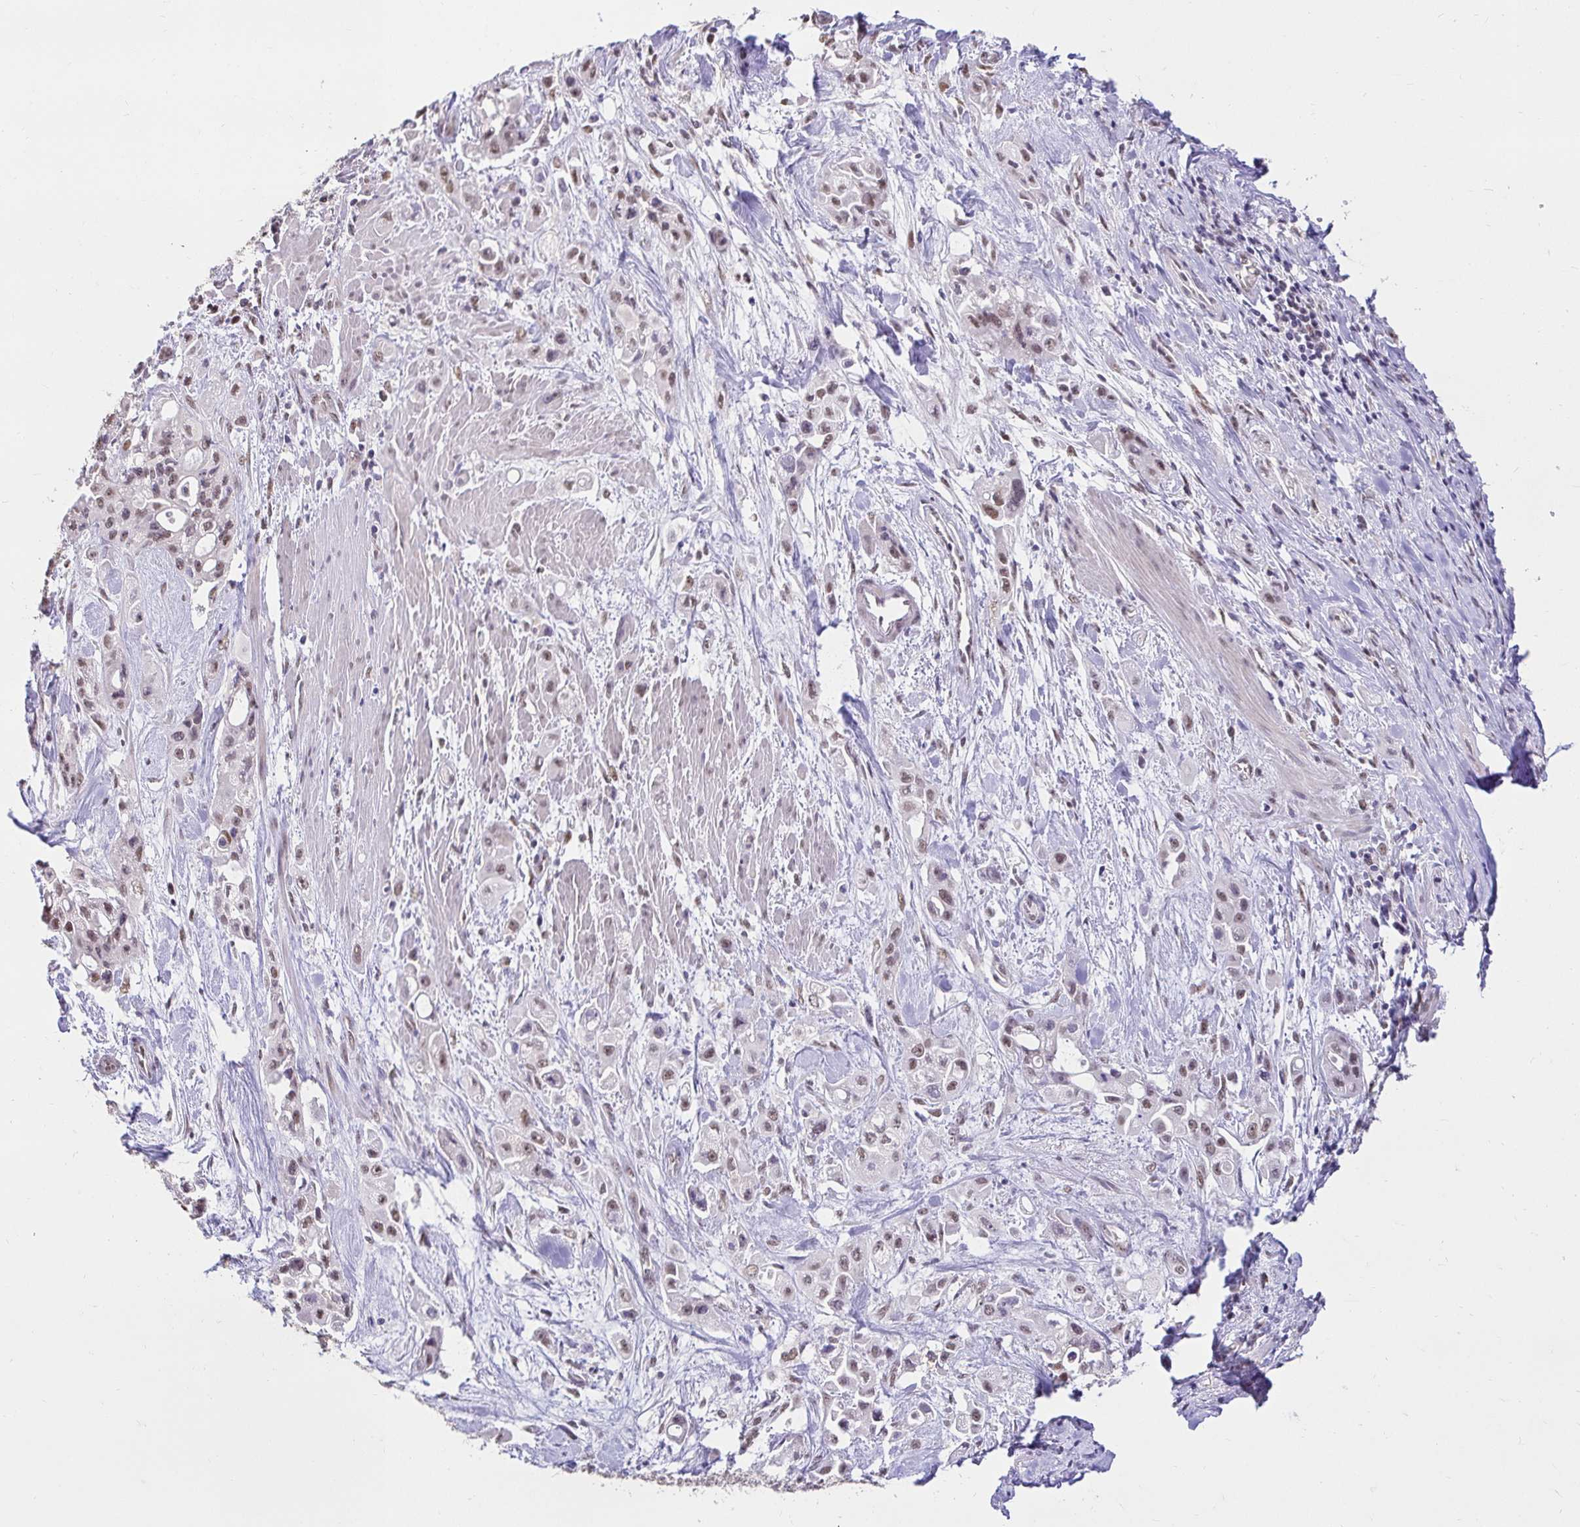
{"staining": {"intensity": "moderate", "quantity": ">75%", "location": "nuclear"}, "tissue": "pancreatic cancer", "cell_type": "Tumor cells", "image_type": "cancer", "snomed": [{"axis": "morphology", "description": "Adenocarcinoma, NOS"}, {"axis": "topography", "description": "Pancreas"}], "caption": "Pancreatic cancer (adenocarcinoma) tissue demonstrates moderate nuclear positivity in approximately >75% of tumor cells", "gene": "RIMS4", "patient": {"sex": "female", "age": 66}}